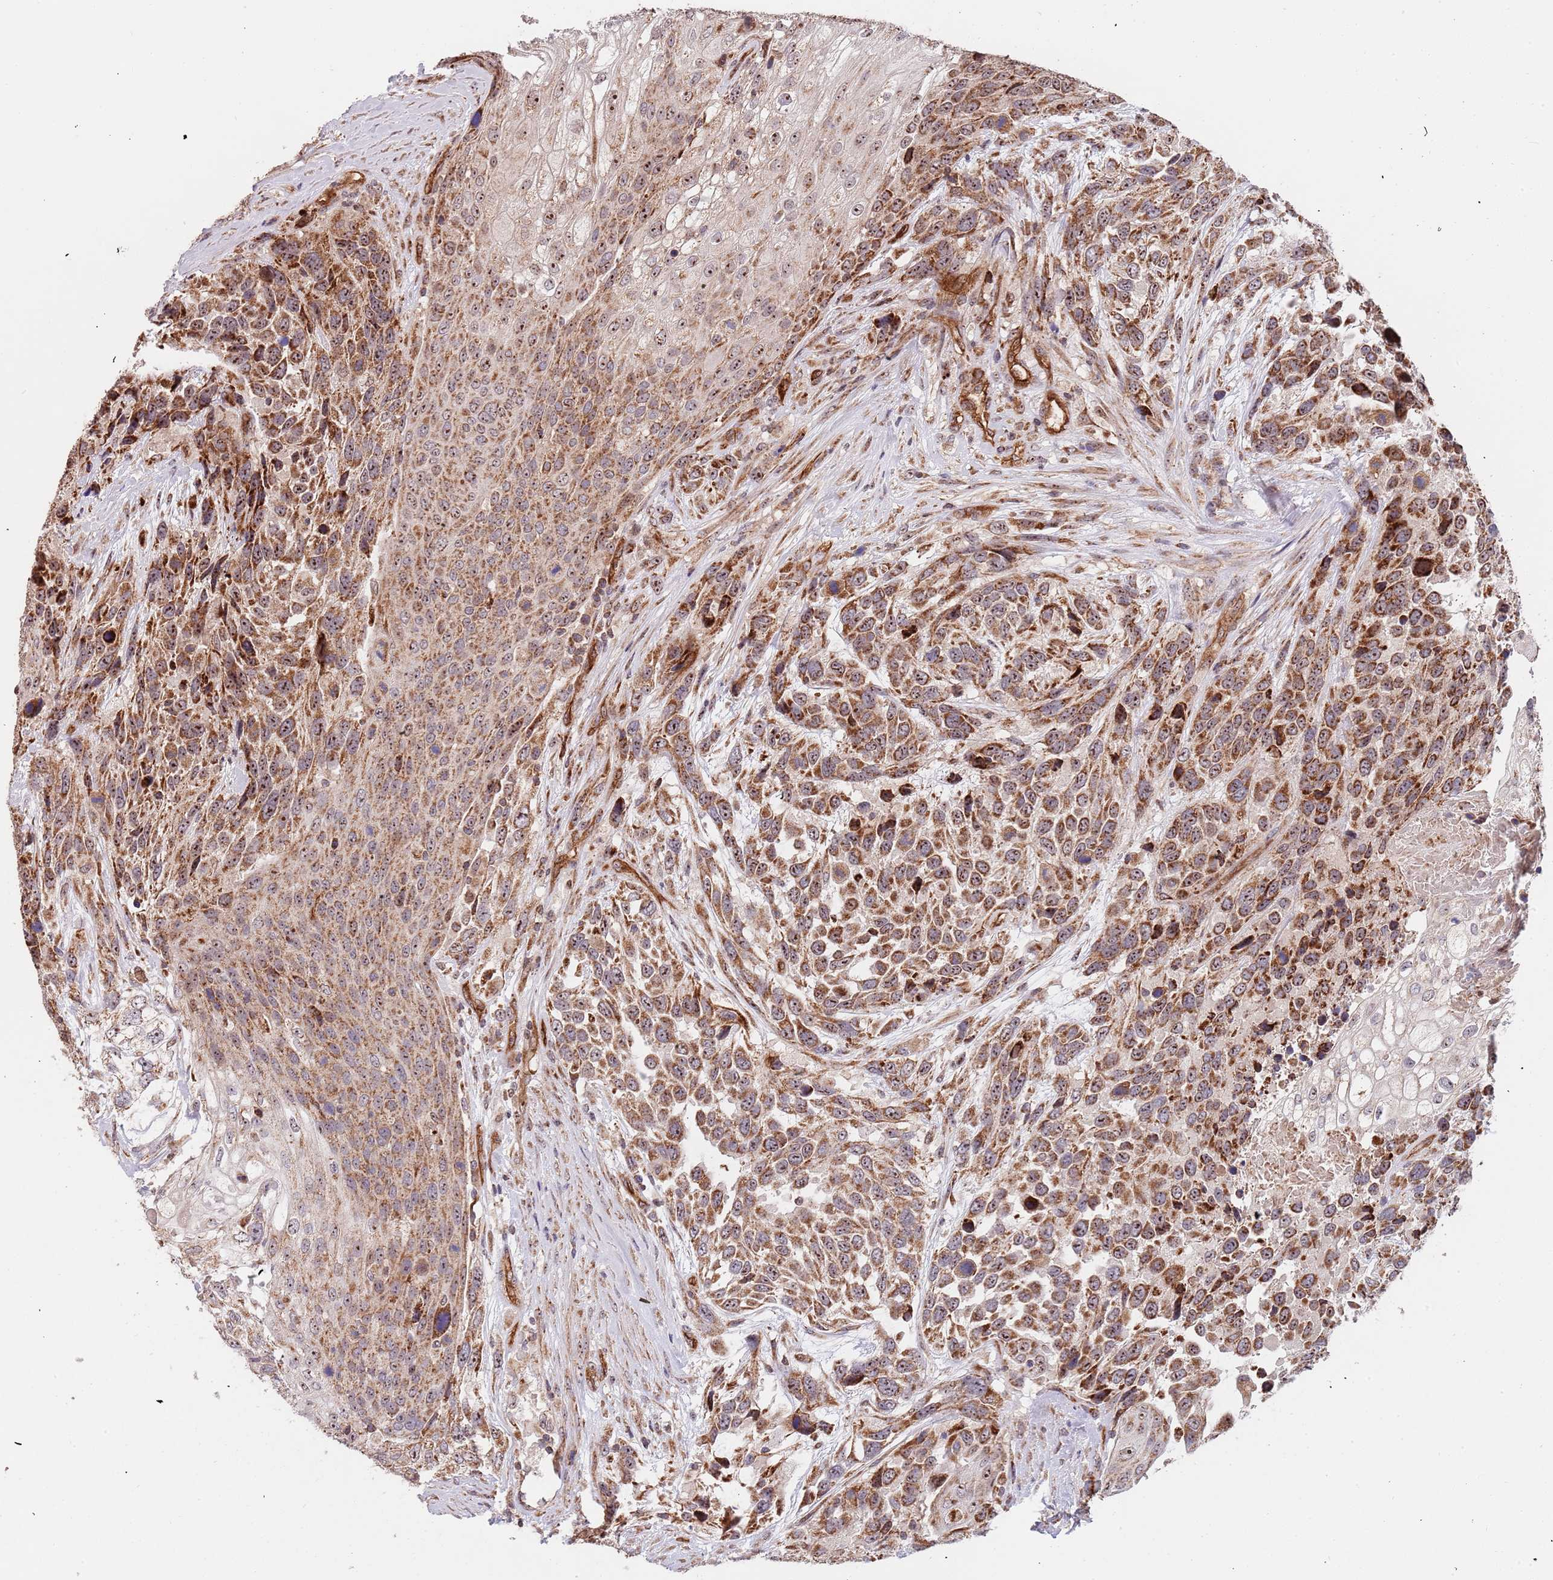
{"staining": {"intensity": "moderate", "quantity": ">75%", "location": "cytoplasmic/membranous,nuclear"}, "tissue": "urothelial cancer", "cell_type": "Tumor cells", "image_type": "cancer", "snomed": [{"axis": "morphology", "description": "Urothelial carcinoma, High grade"}, {"axis": "topography", "description": "Urinary bladder"}], "caption": "Immunohistochemistry of human urothelial carcinoma (high-grade) reveals medium levels of moderate cytoplasmic/membranous and nuclear expression in about >75% of tumor cells.", "gene": "DCHS1", "patient": {"sex": "female", "age": 70}}